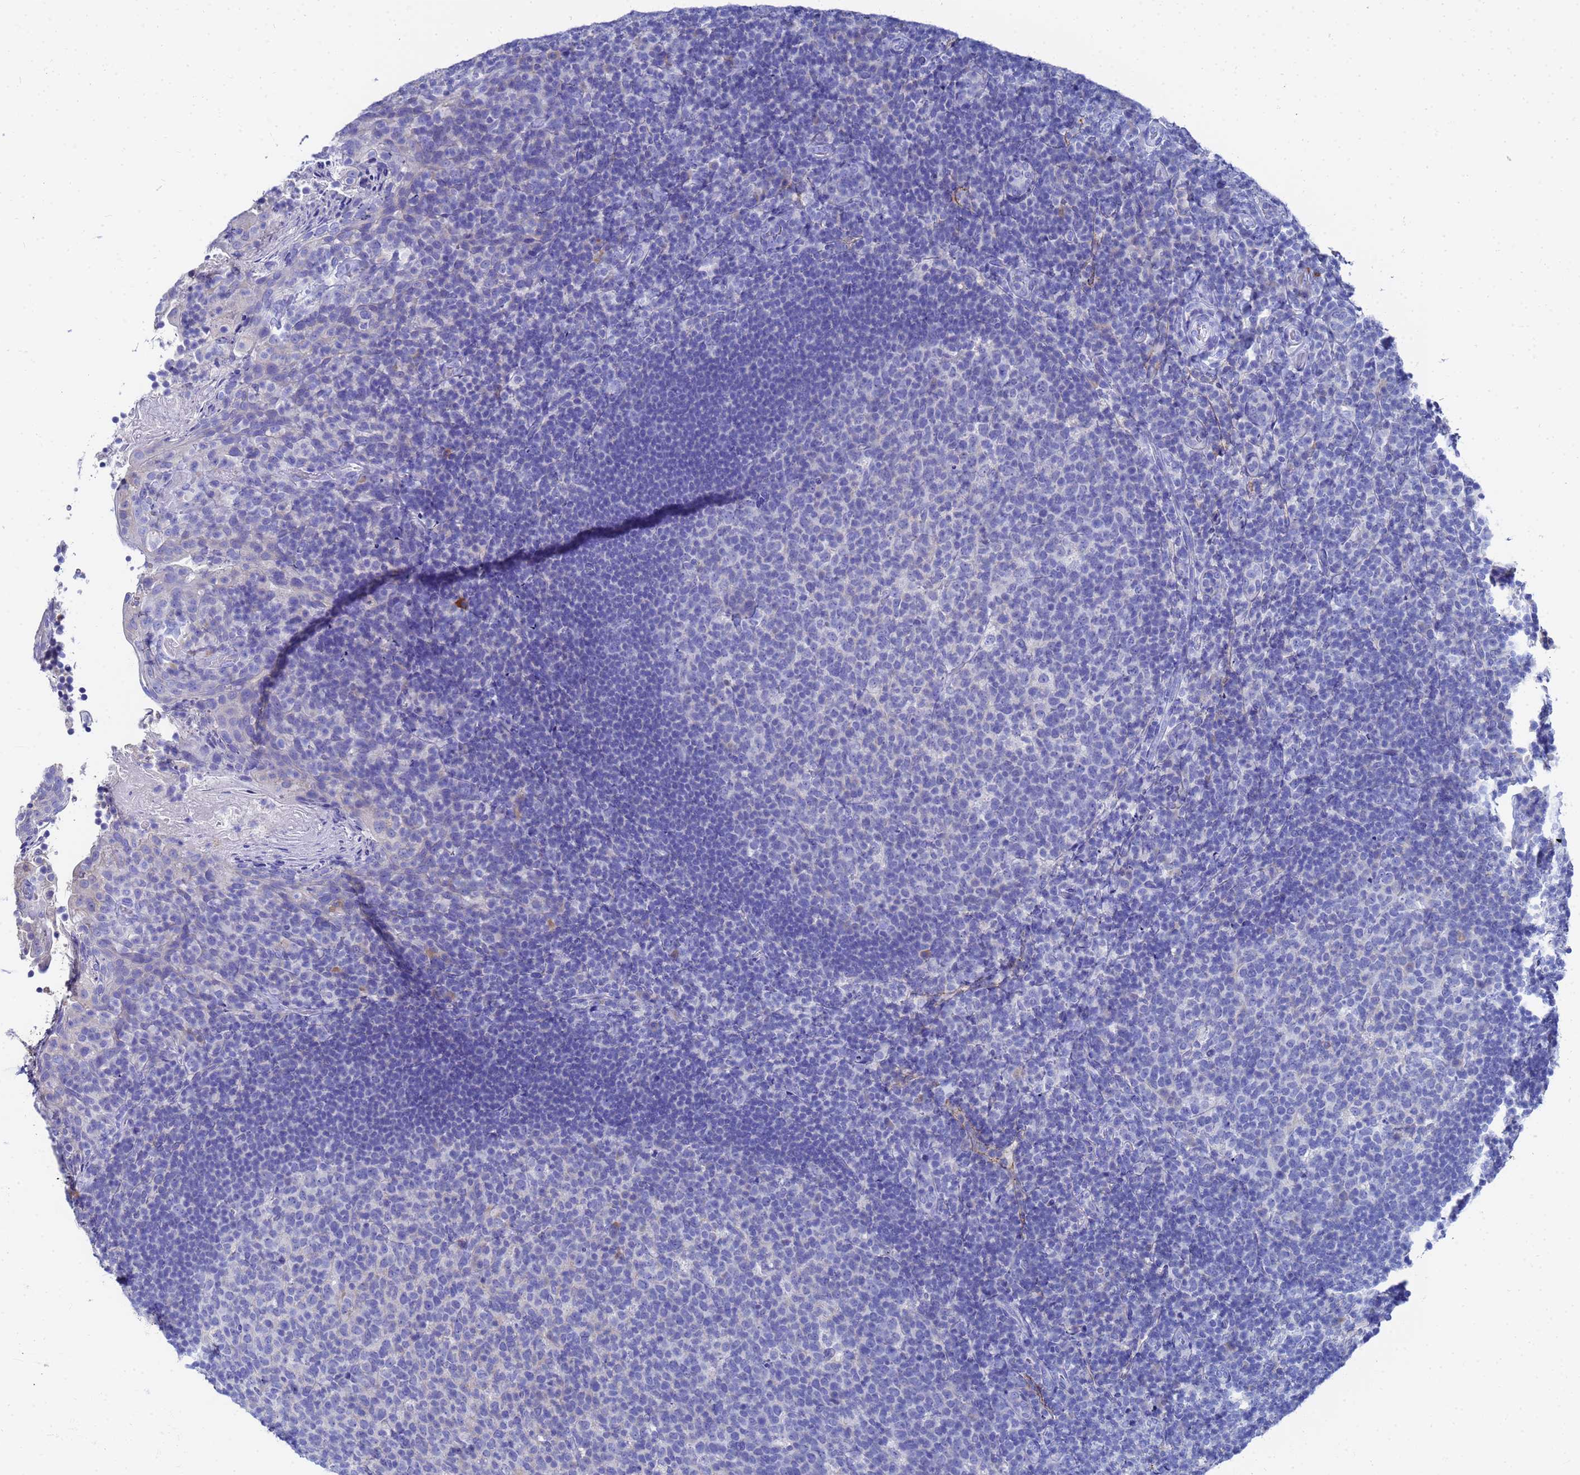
{"staining": {"intensity": "negative", "quantity": "none", "location": "none"}, "tissue": "tonsil", "cell_type": "Germinal center cells", "image_type": "normal", "snomed": [{"axis": "morphology", "description": "Normal tissue, NOS"}, {"axis": "topography", "description": "Tonsil"}], "caption": "Micrograph shows no significant protein positivity in germinal center cells of benign tonsil.", "gene": "AQP12A", "patient": {"sex": "female", "age": 10}}